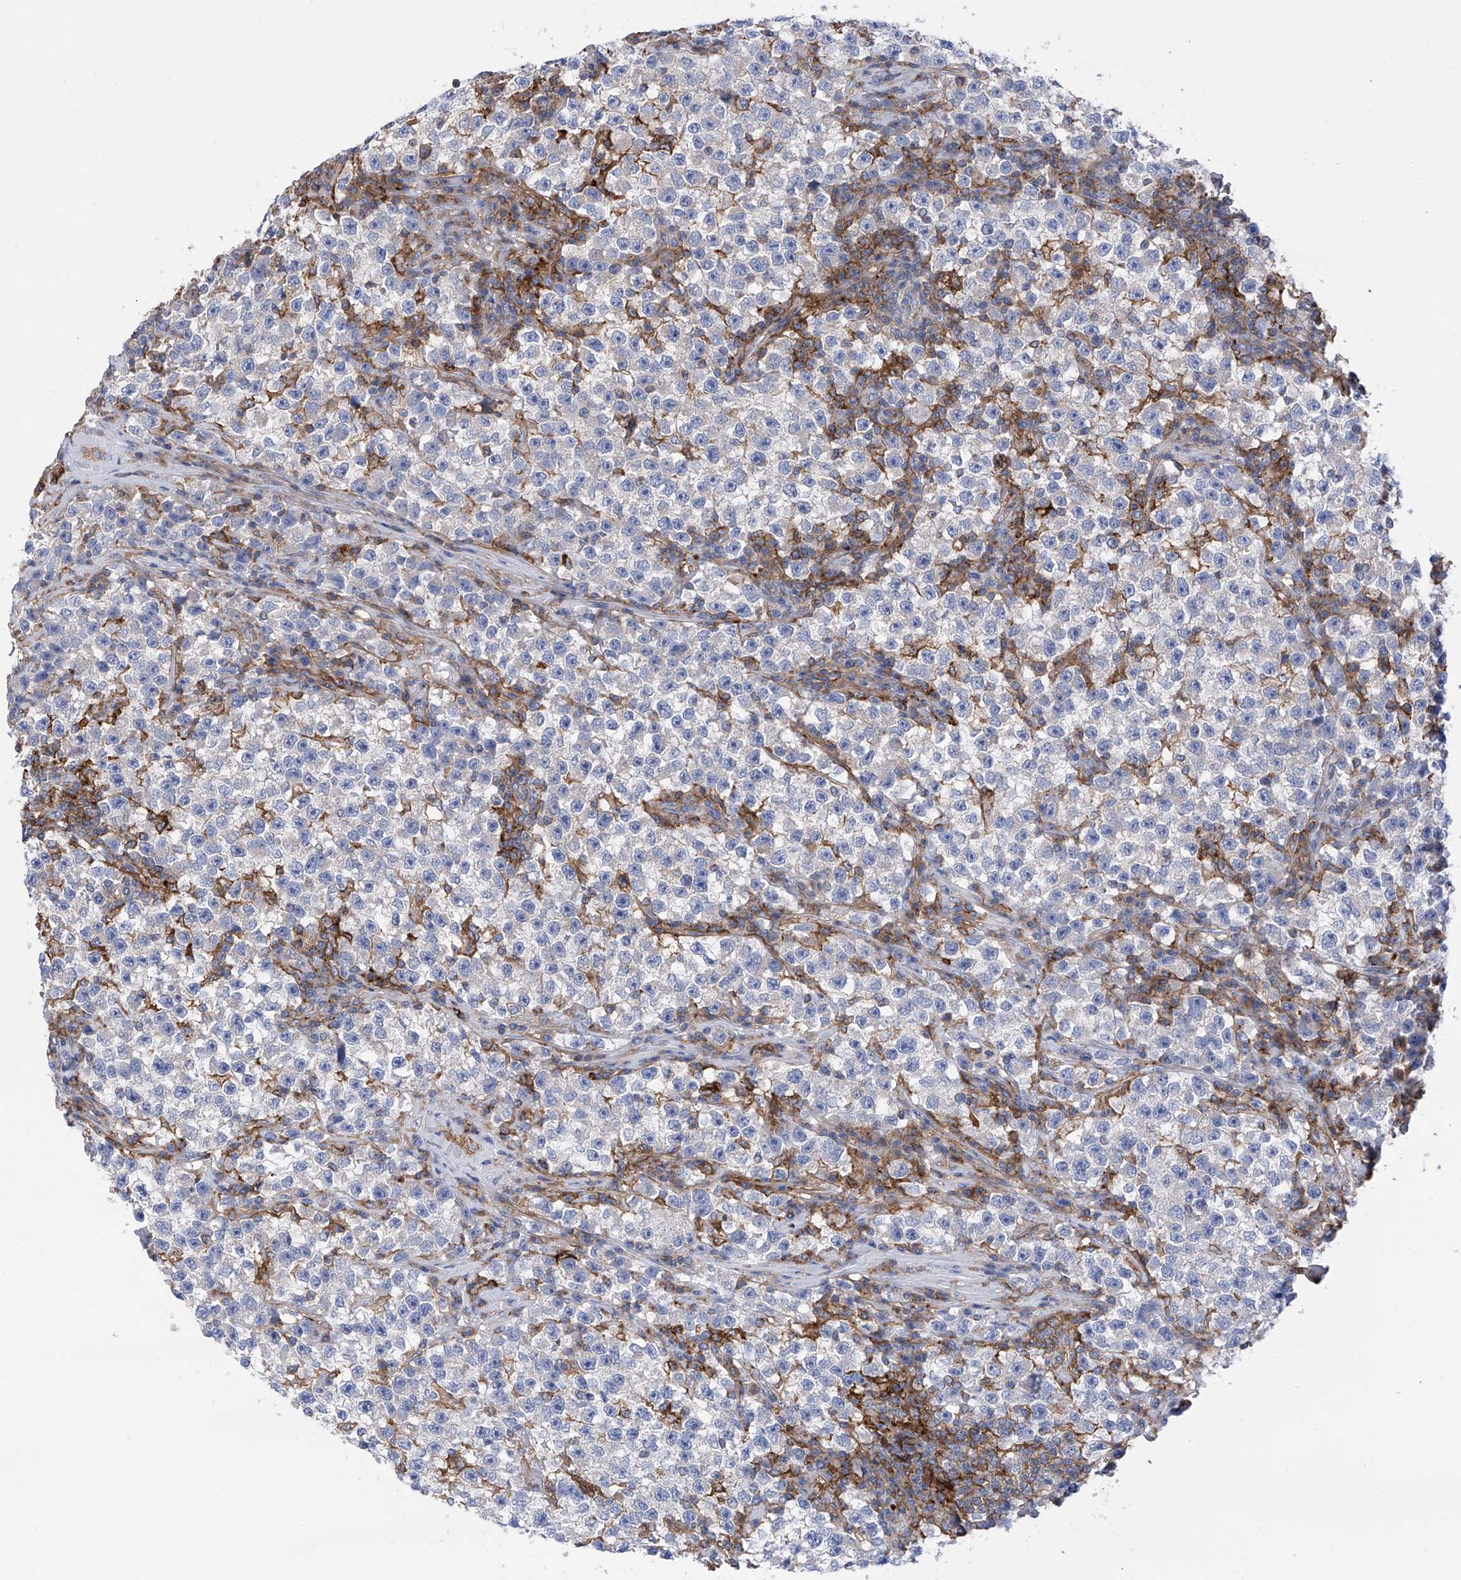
{"staining": {"intensity": "negative", "quantity": "none", "location": "none"}, "tissue": "testis cancer", "cell_type": "Tumor cells", "image_type": "cancer", "snomed": [{"axis": "morphology", "description": "Seminoma, NOS"}, {"axis": "topography", "description": "Testis"}], "caption": "A high-resolution image shows immunohistochemistry staining of seminoma (testis), which reveals no significant expression in tumor cells. The staining is performed using DAB brown chromogen with nuclei counter-stained in using hematoxylin.", "gene": "P2RX7", "patient": {"sex": "male", "age": 22}}